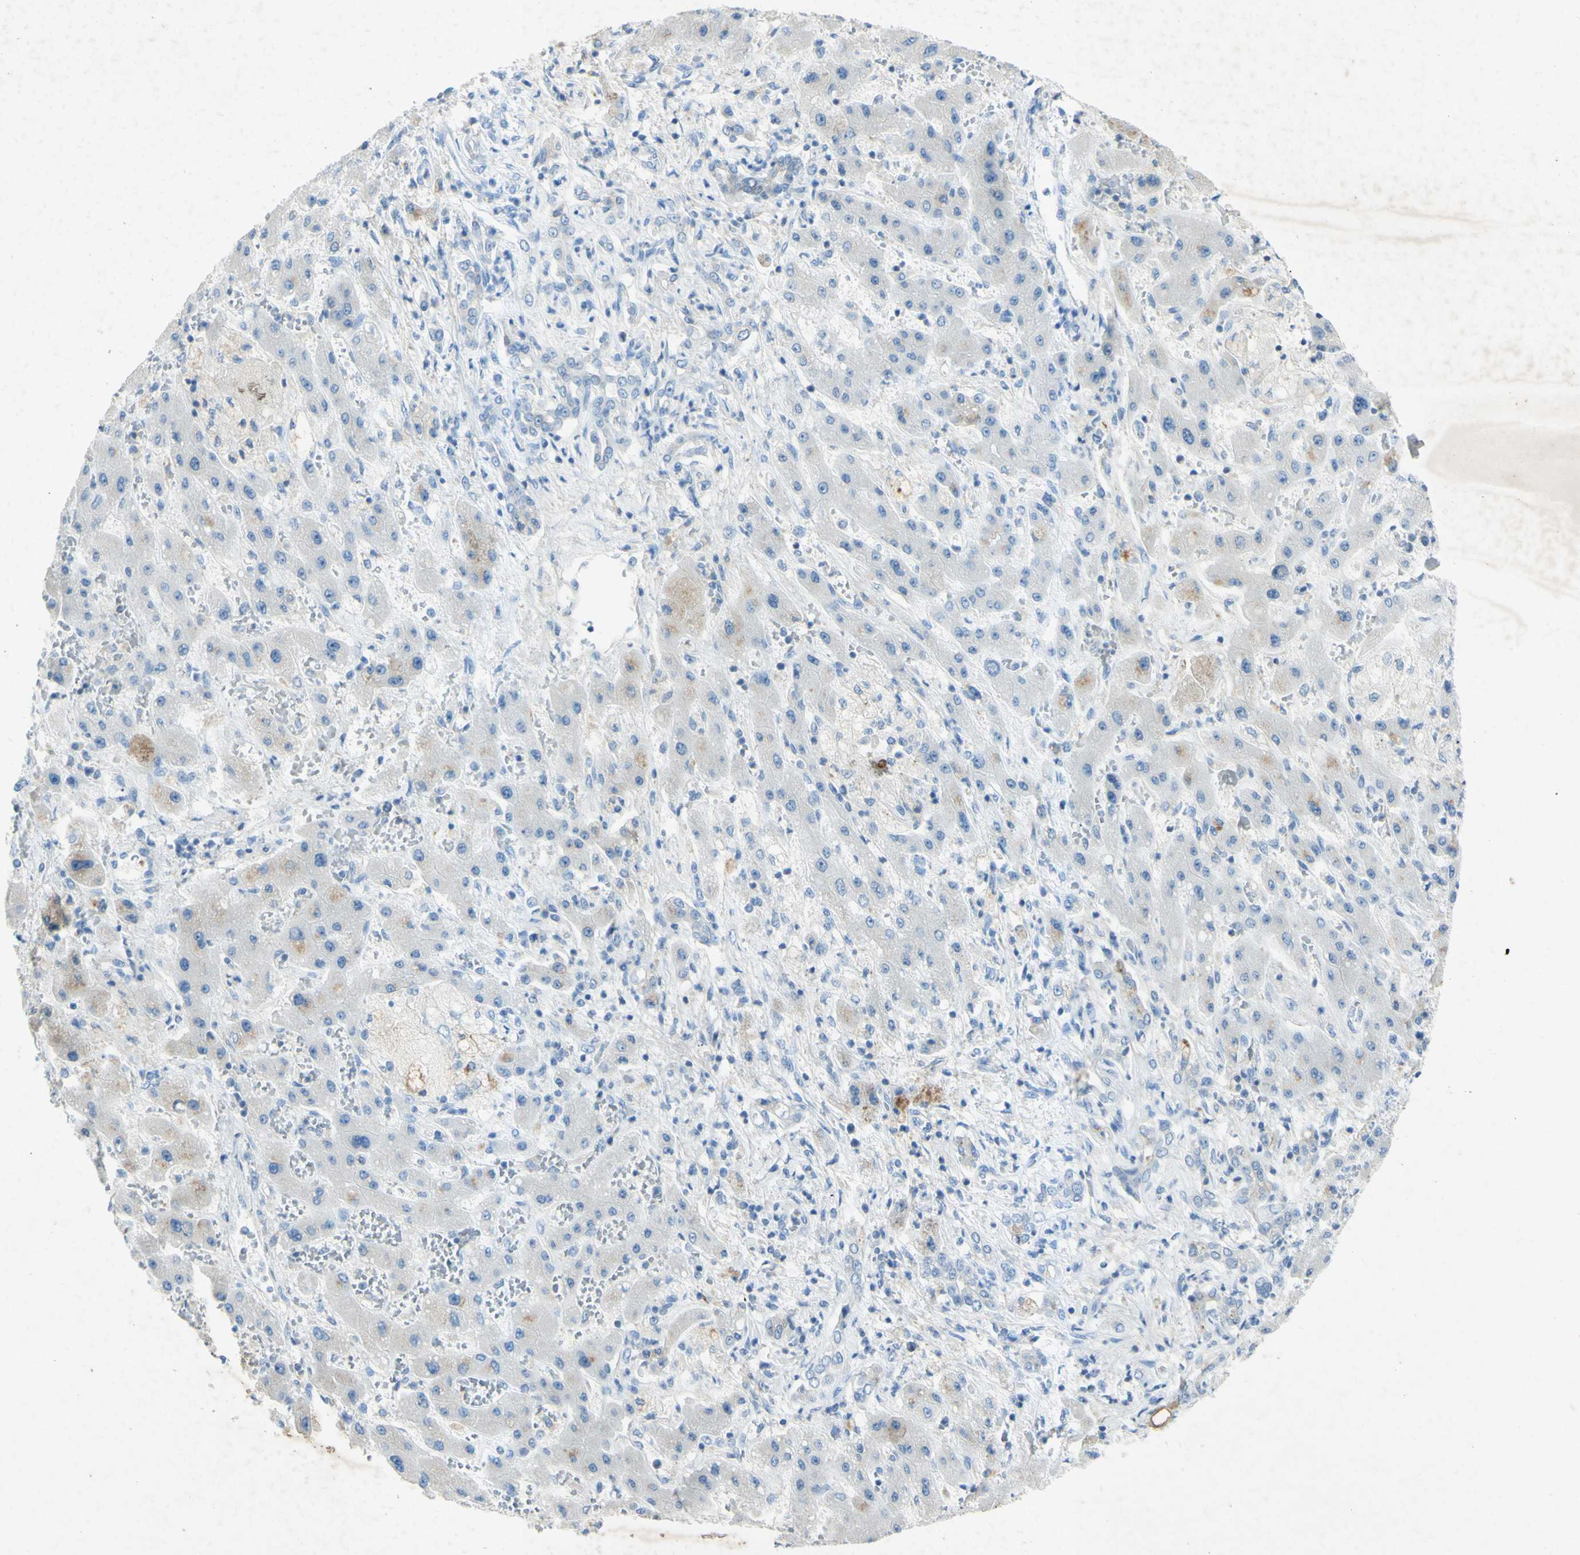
{"staining": {"intensity": "weak", "quantity": "<25%", "location": "cytoplasmic/membranous"}, "tissue": "liver cancer", "cell_type": "Tumor cells", "image_type": "cancer", "snomed": [{"axis": "morphology", "description": "Cholangiocarcinoma"}, {"axis": "topography", "description": "Liver"}], "caption": "Liver cancer was stained to show a protein in brown. There is no significant positivity in tumor cells.", "gene": "GDF15", "patient": {"sex": "male", "age": 50}}